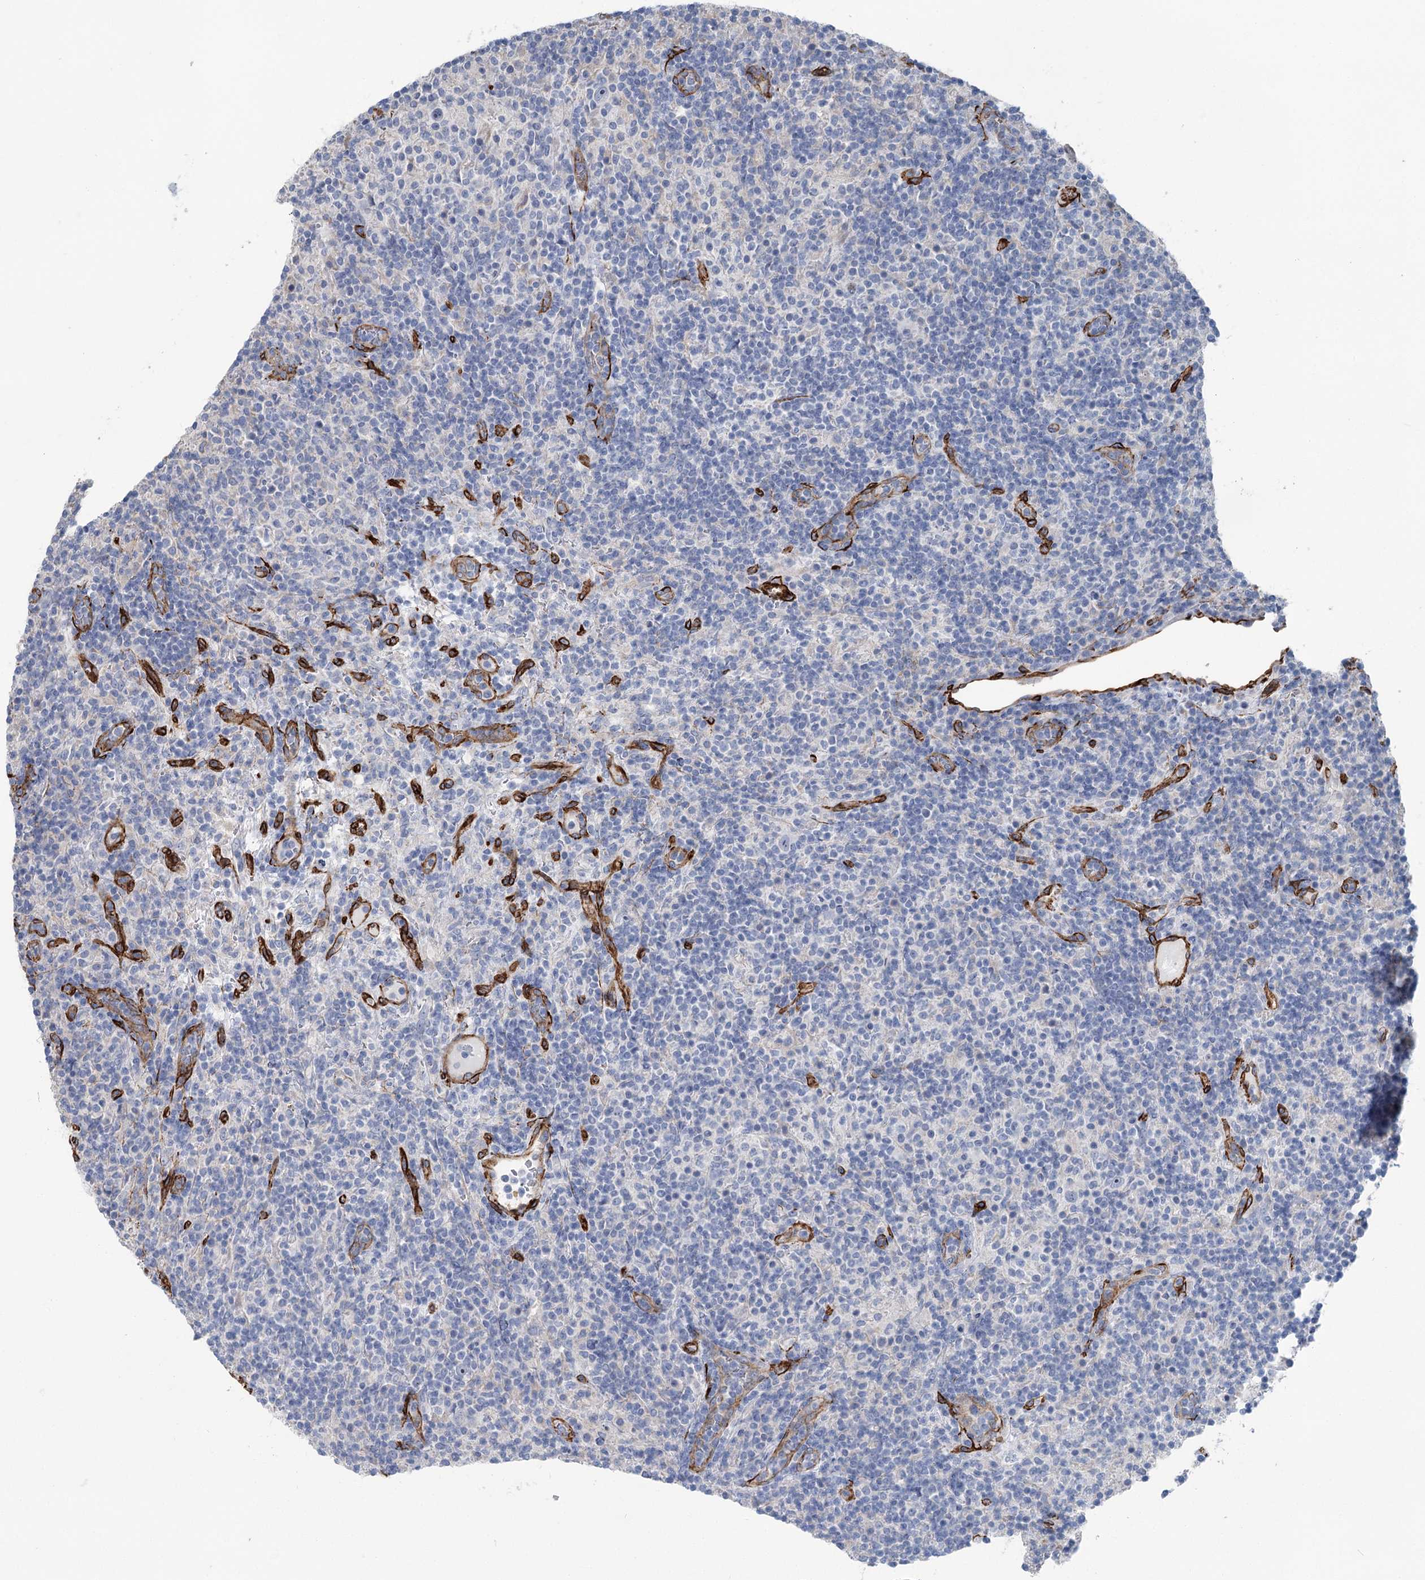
{"staining": {"intensity": "negative", "quantity": "none", "location": "none"}, "tissue": "lymphoma", "cell_type": "Tumor cells", "image_type": "cancer", "snomed": [{"axis": "morphology", "description": "Hodgkin's disease, NOS"}, {"axis": "topography", "description": "Lymph node"}], "caption": "An image of lymphoma stained for a protein exhibits no brown staining in tumor cells.", "gene": "IQSEC1", "patient": {"sex": "male", "age": 70}}